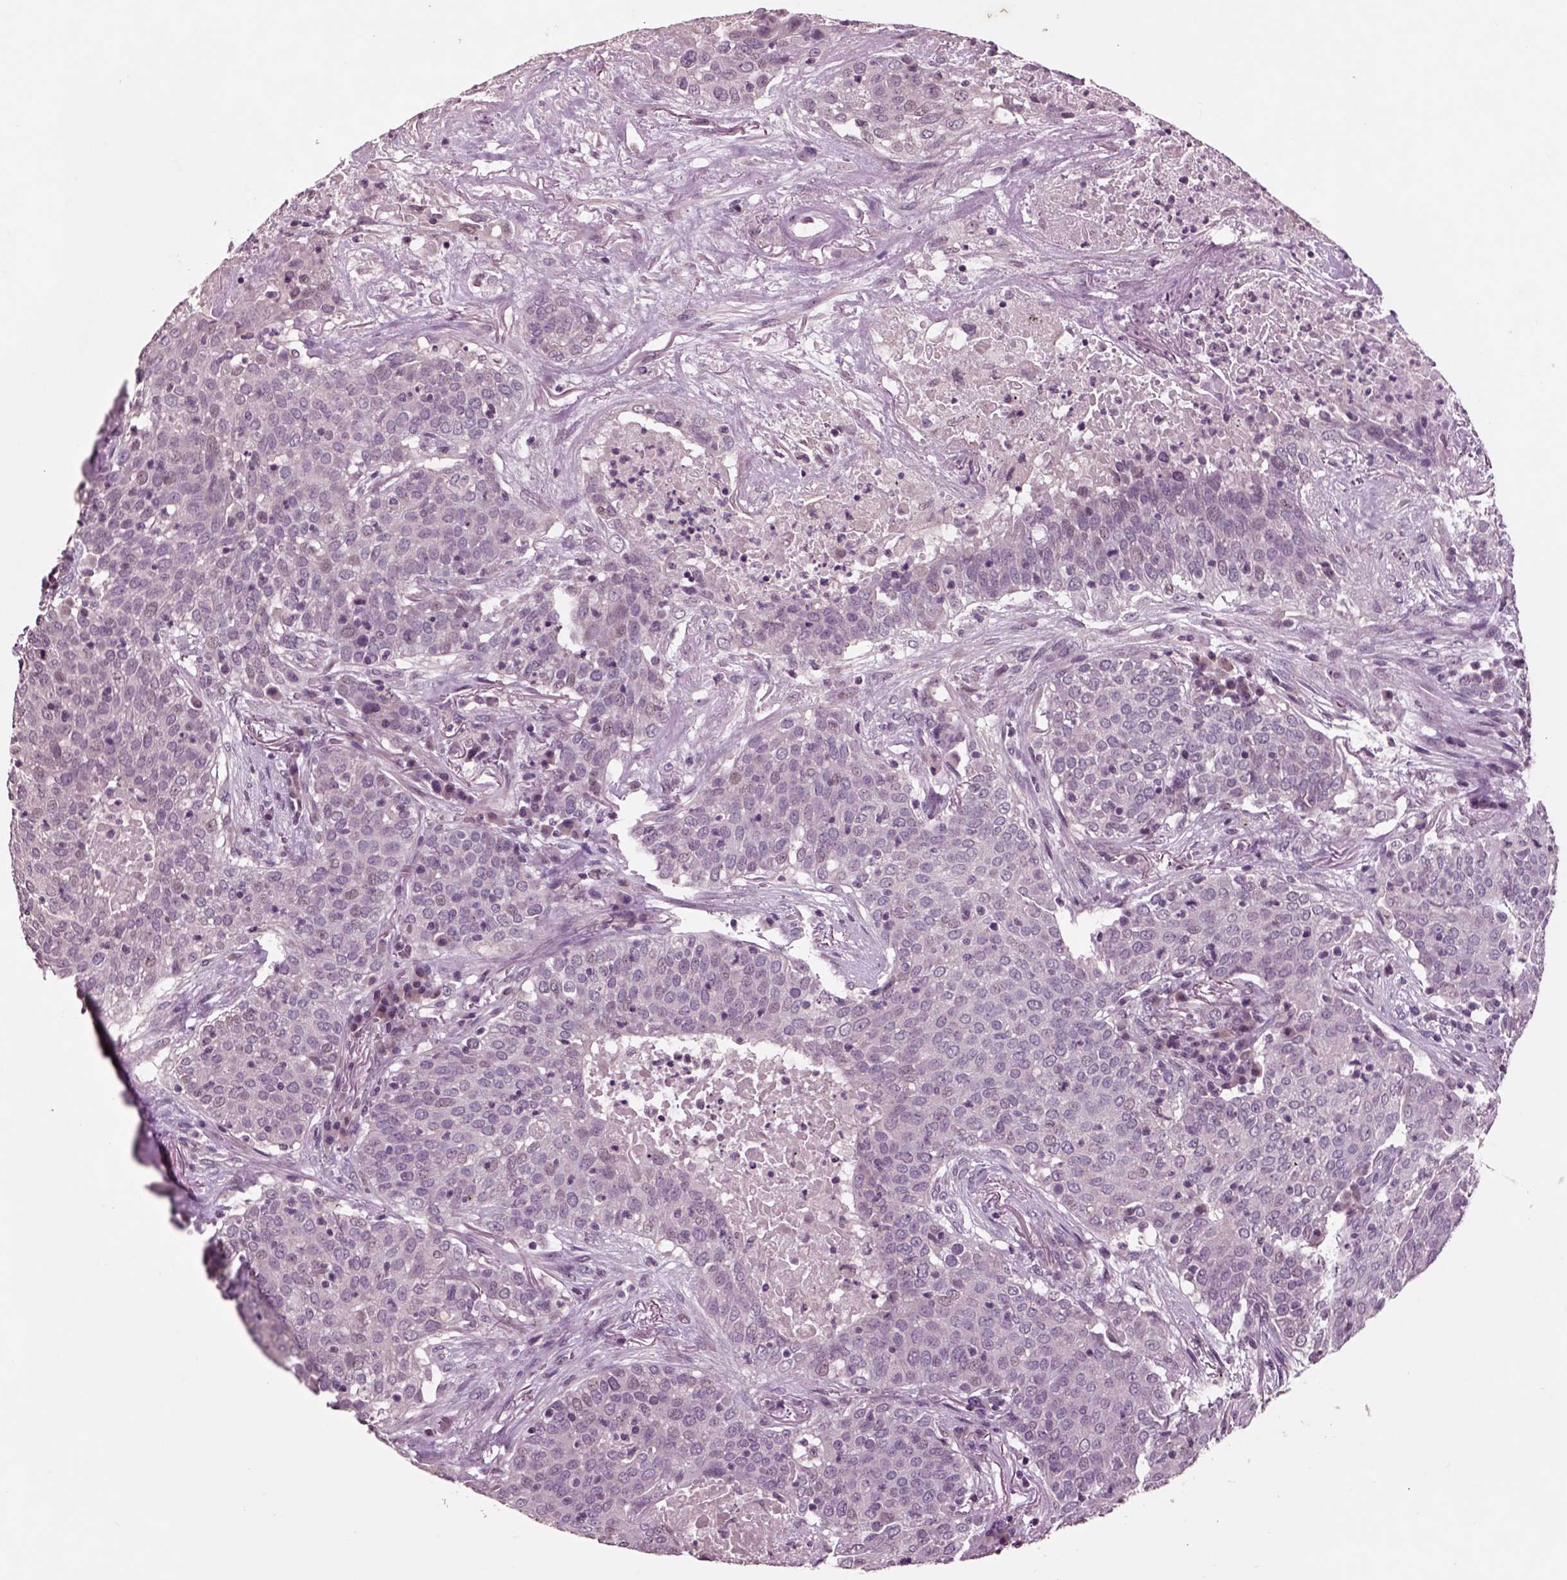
{"staining": {"intensity": "negative", "quantity": "none", "location": "none"}, "tissue": "lung cancer", "cell_type": "Tumor cells", "image_type": "cancer", "snomed": [{"axis": "morphology", "description": "Squamous cell carcinoma, NOS"}, {"axis": "topography", "description": "Lung"}], "caption": "High power microscopy image of an immunohistochemistry (IHC) image of lung squamous cell carcinoma, revealing no significant staining in tumor cells.", "gene": "CHGB", "patient": {"sex": "male", "age": 82}}